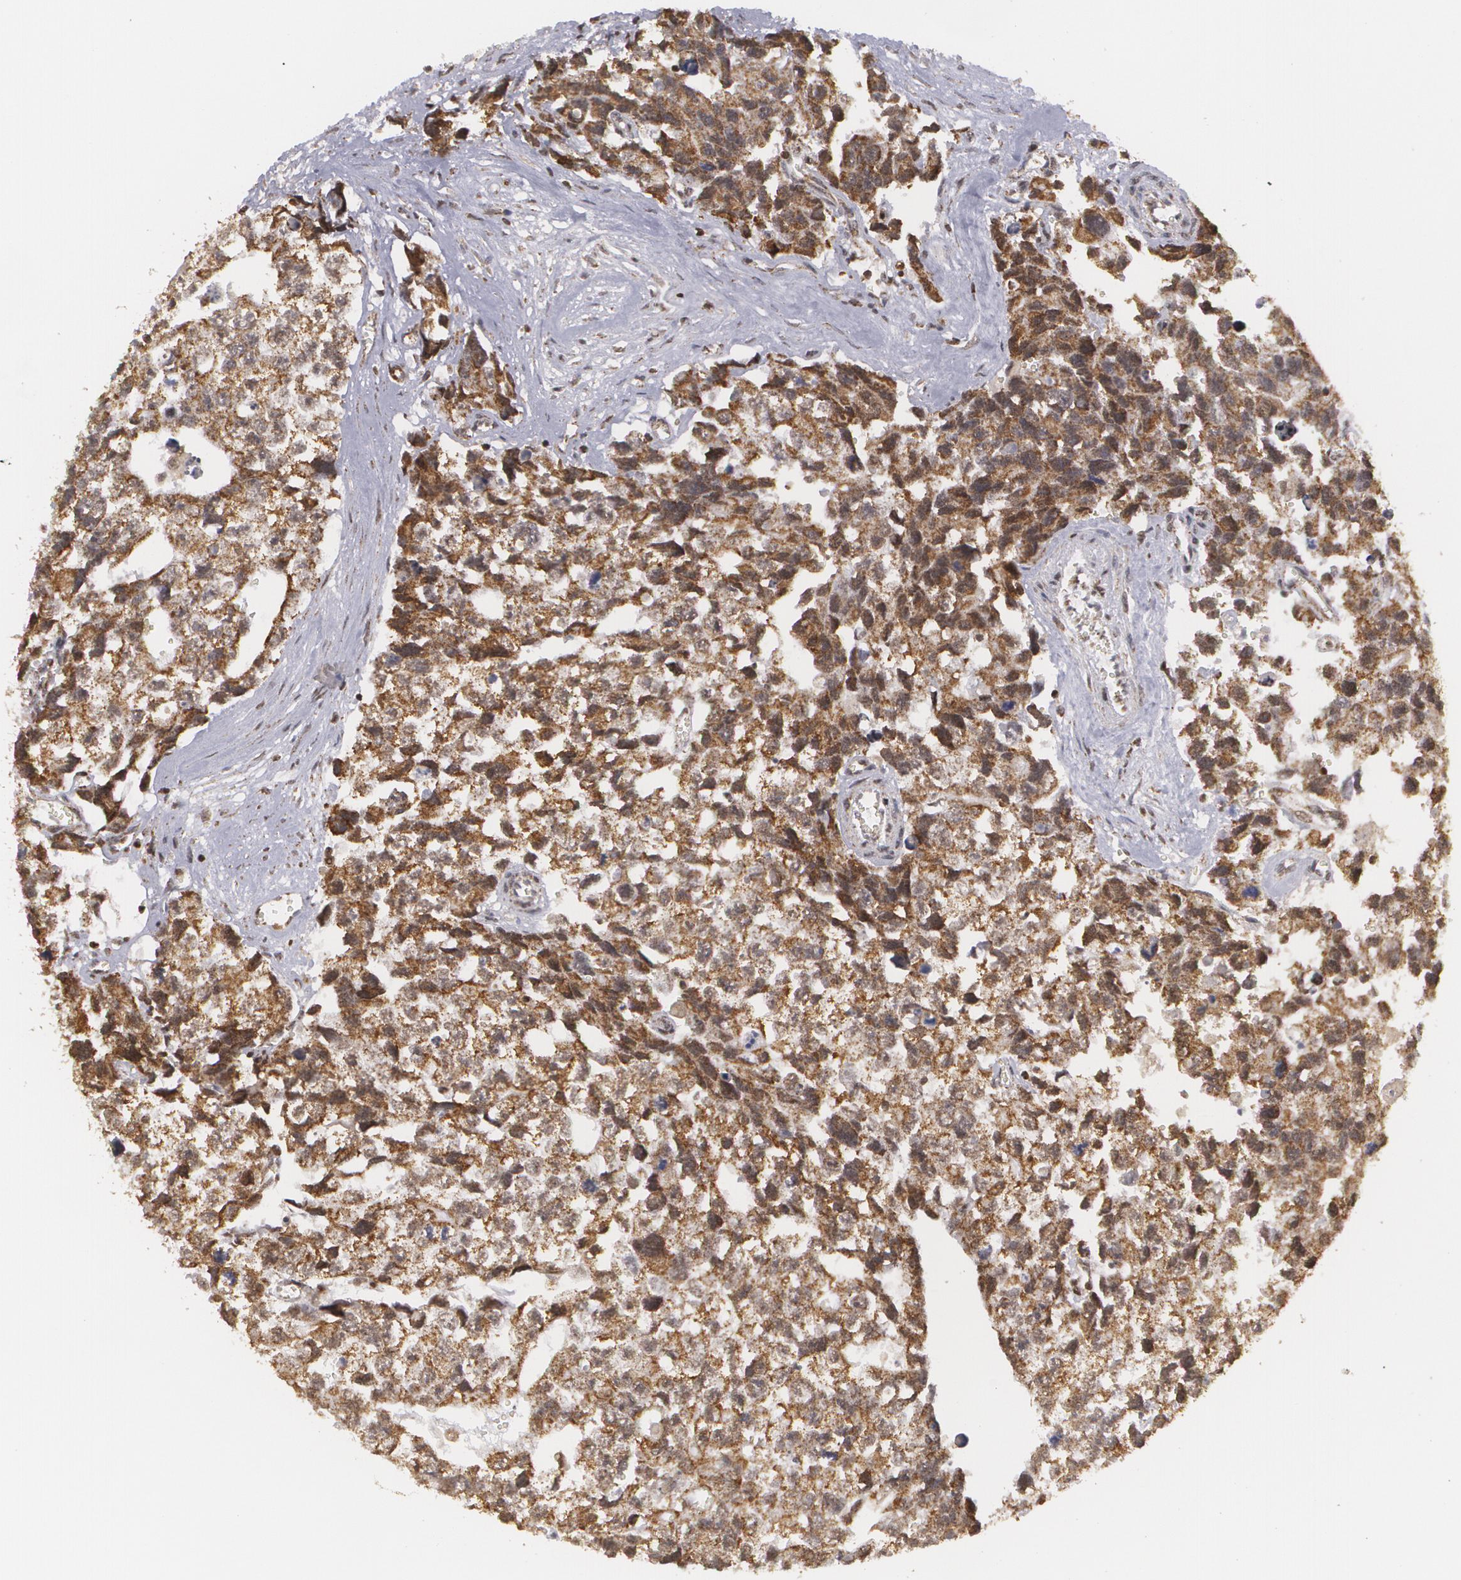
{"staining": {"intensity": "moderate", "quantity": ">75%", "location": "cytoplasmic/membranous"}, "tissue": "testis cancer", "cell_type": "Tumor cells", "image_type": "cancer", "snomed": [{"axis": "morphology", "description": "Carcinoma, Embryonal, NOS"}, {"axis": "topography", "description": "Testis"}], "caption": "Tumor cells show medium levels of moderate cytoplasmic/membranous positivity in about >75% of cells in human testis cancer.", "gene": "MXD1", "patient": {"sex": "male", "age": 31}}